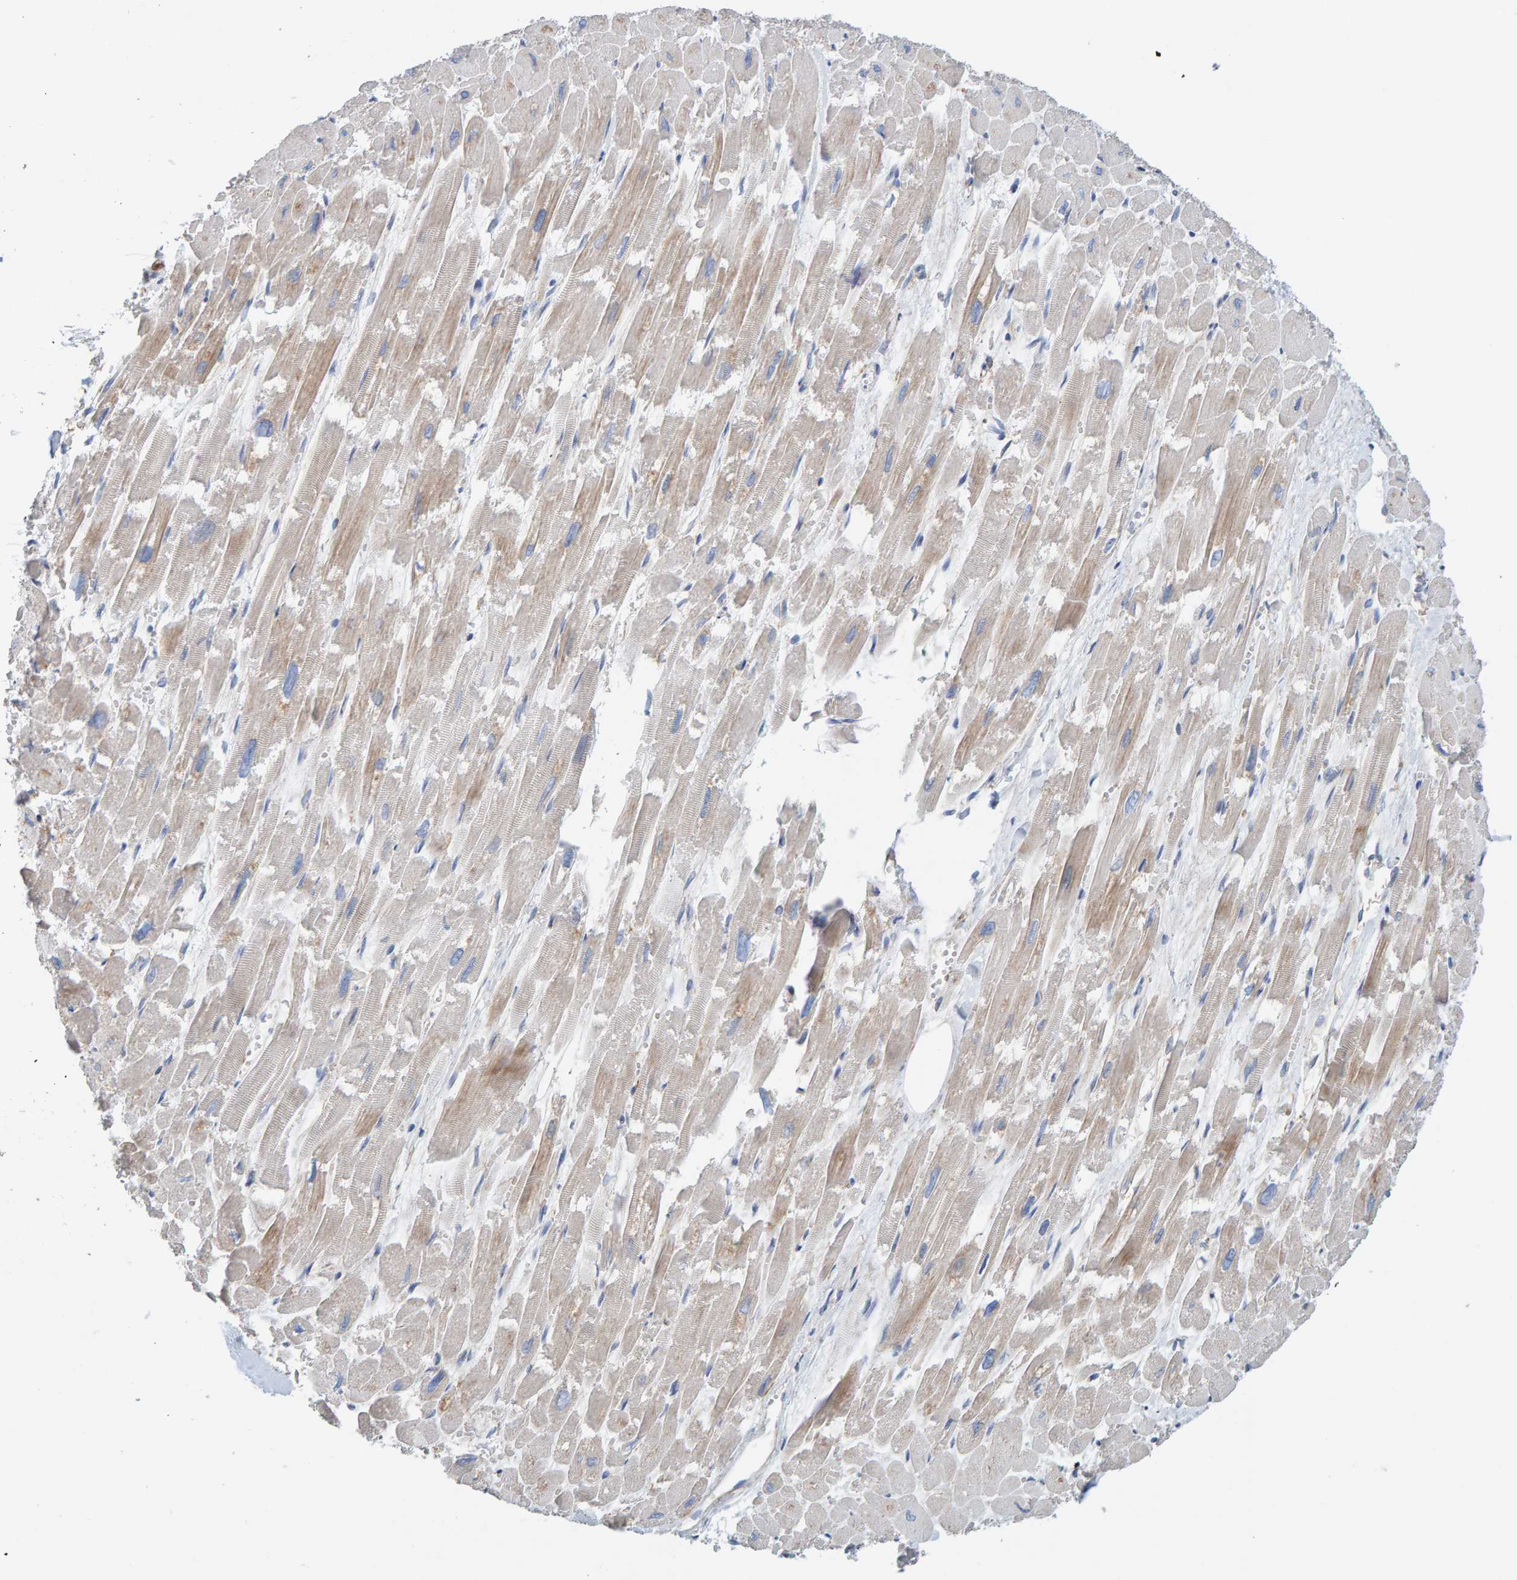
{"staining": {"intensity": "moderate", "quantity": "<25%", "location": "cytoplasmic/membranous"}, "tissue": "heart muscle", "cell_type": "Cardiomyocytes", "image_type": "normal", "snomed": [{"axis": "morphology", "description": "Normal tissue, NOS"}, {"axis": "topography", "description": "Heart"}], "caption": "Approximately <25% of cardiomyocytes in benign heart muscle display moderate cytoplasmic/membranous protein positivity as visualized by brown immunohistochemical staining.", "gene": "RGP1", "patient": {"sex": "male", "age": 54}}